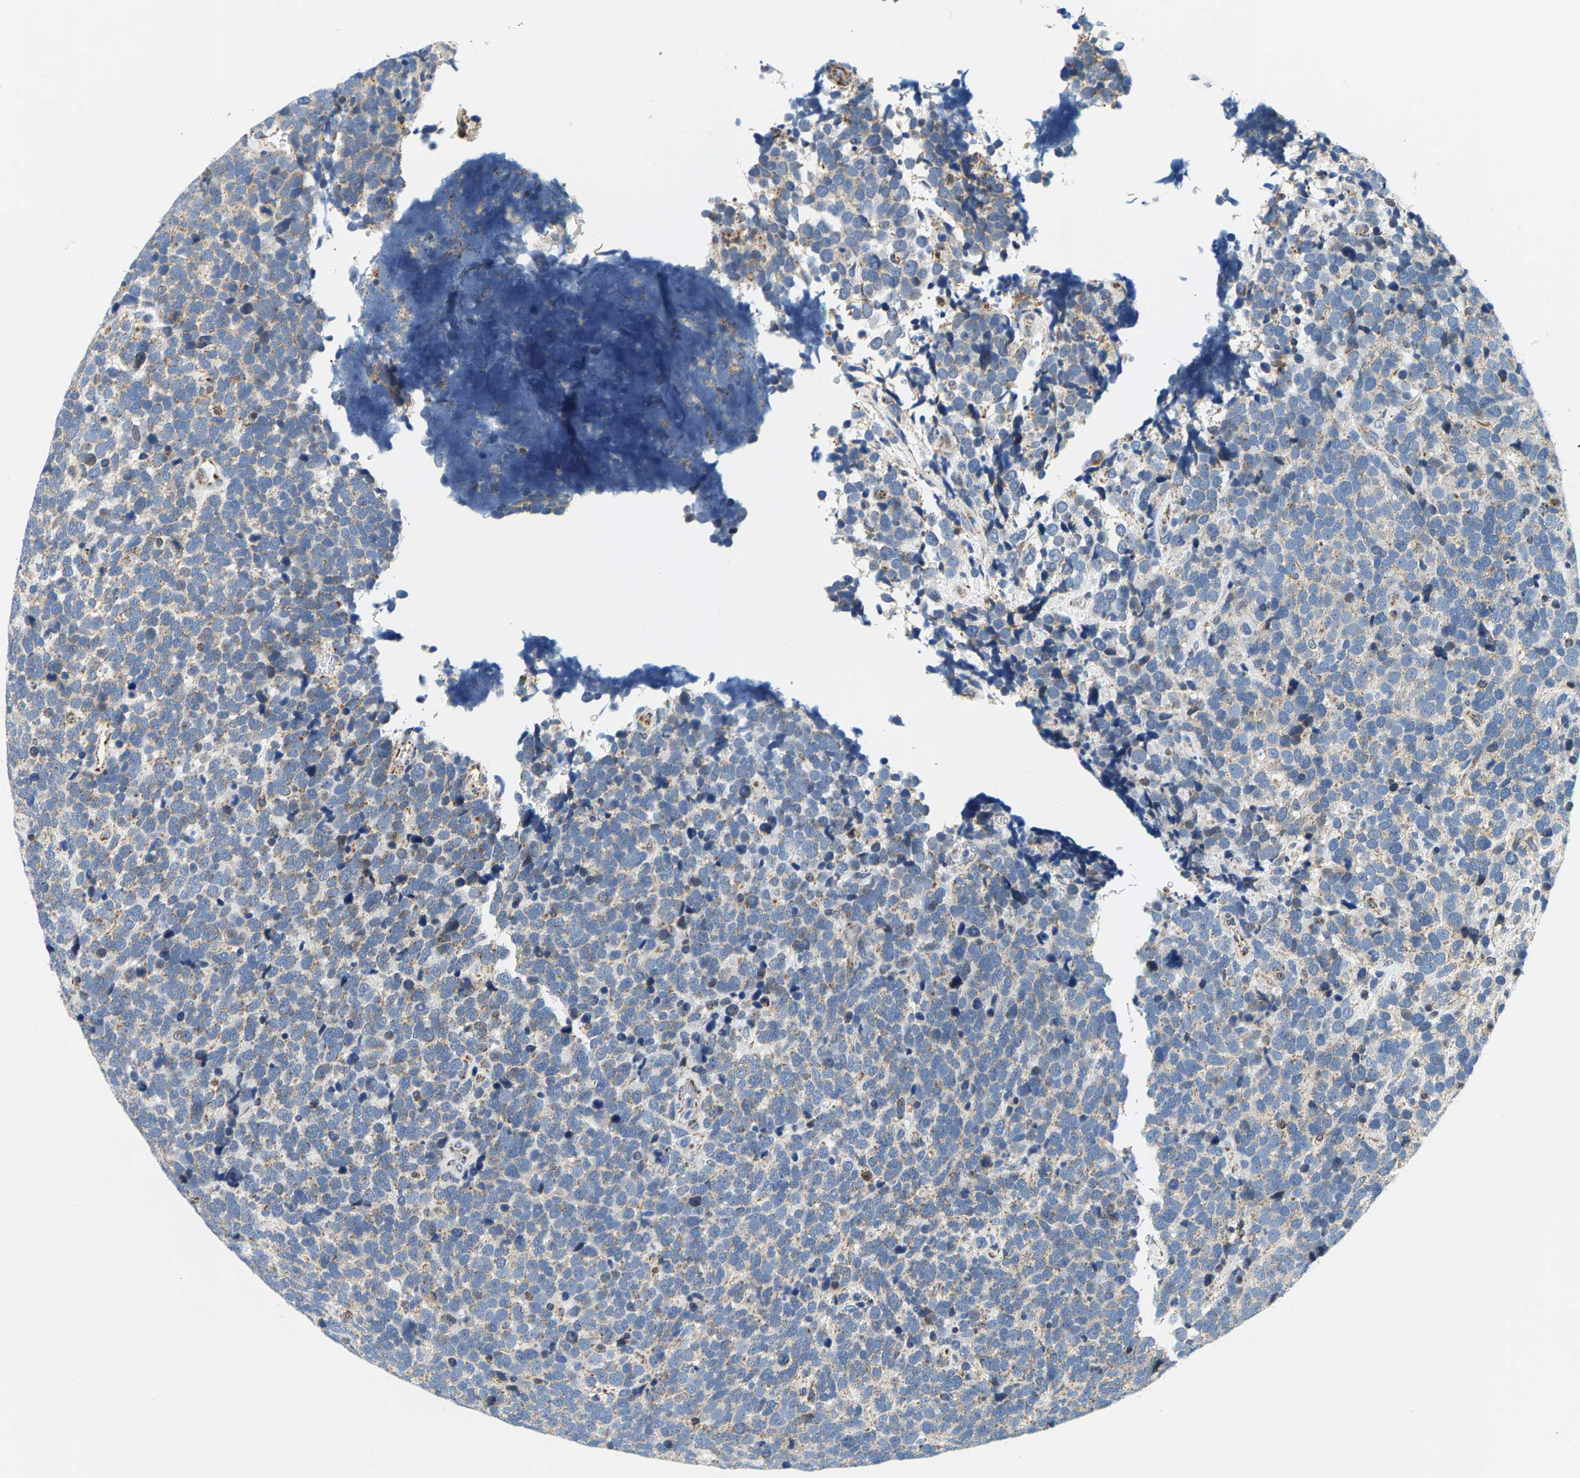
{"staining": {"intensity": "moderate", "quantity": "25%-75%", "location": "cytoplasmic/membranous"}, "tissue": "urothelial cancer", "cell_type": "Tumor cells", "image_type": "cancer", "snomed": [{"axis": "morphology", "description": "Urothelial carcinoma, High grade"}, {"axis": "topography", "description": "Urinary bladder"}], "caption": "Brown immunohistochemical staining in urothelial carcinoma (high-grade) reveals moderate cytoplasmic/membranous expression in about 25%-75% of tumor cells. The staining was performed using DAB, with brown indicating positive protein expression. Nuclei are stained blue with hematoxylin.", "gene": "PDE1A", "patient": {"sex": "female", "age": 82}}